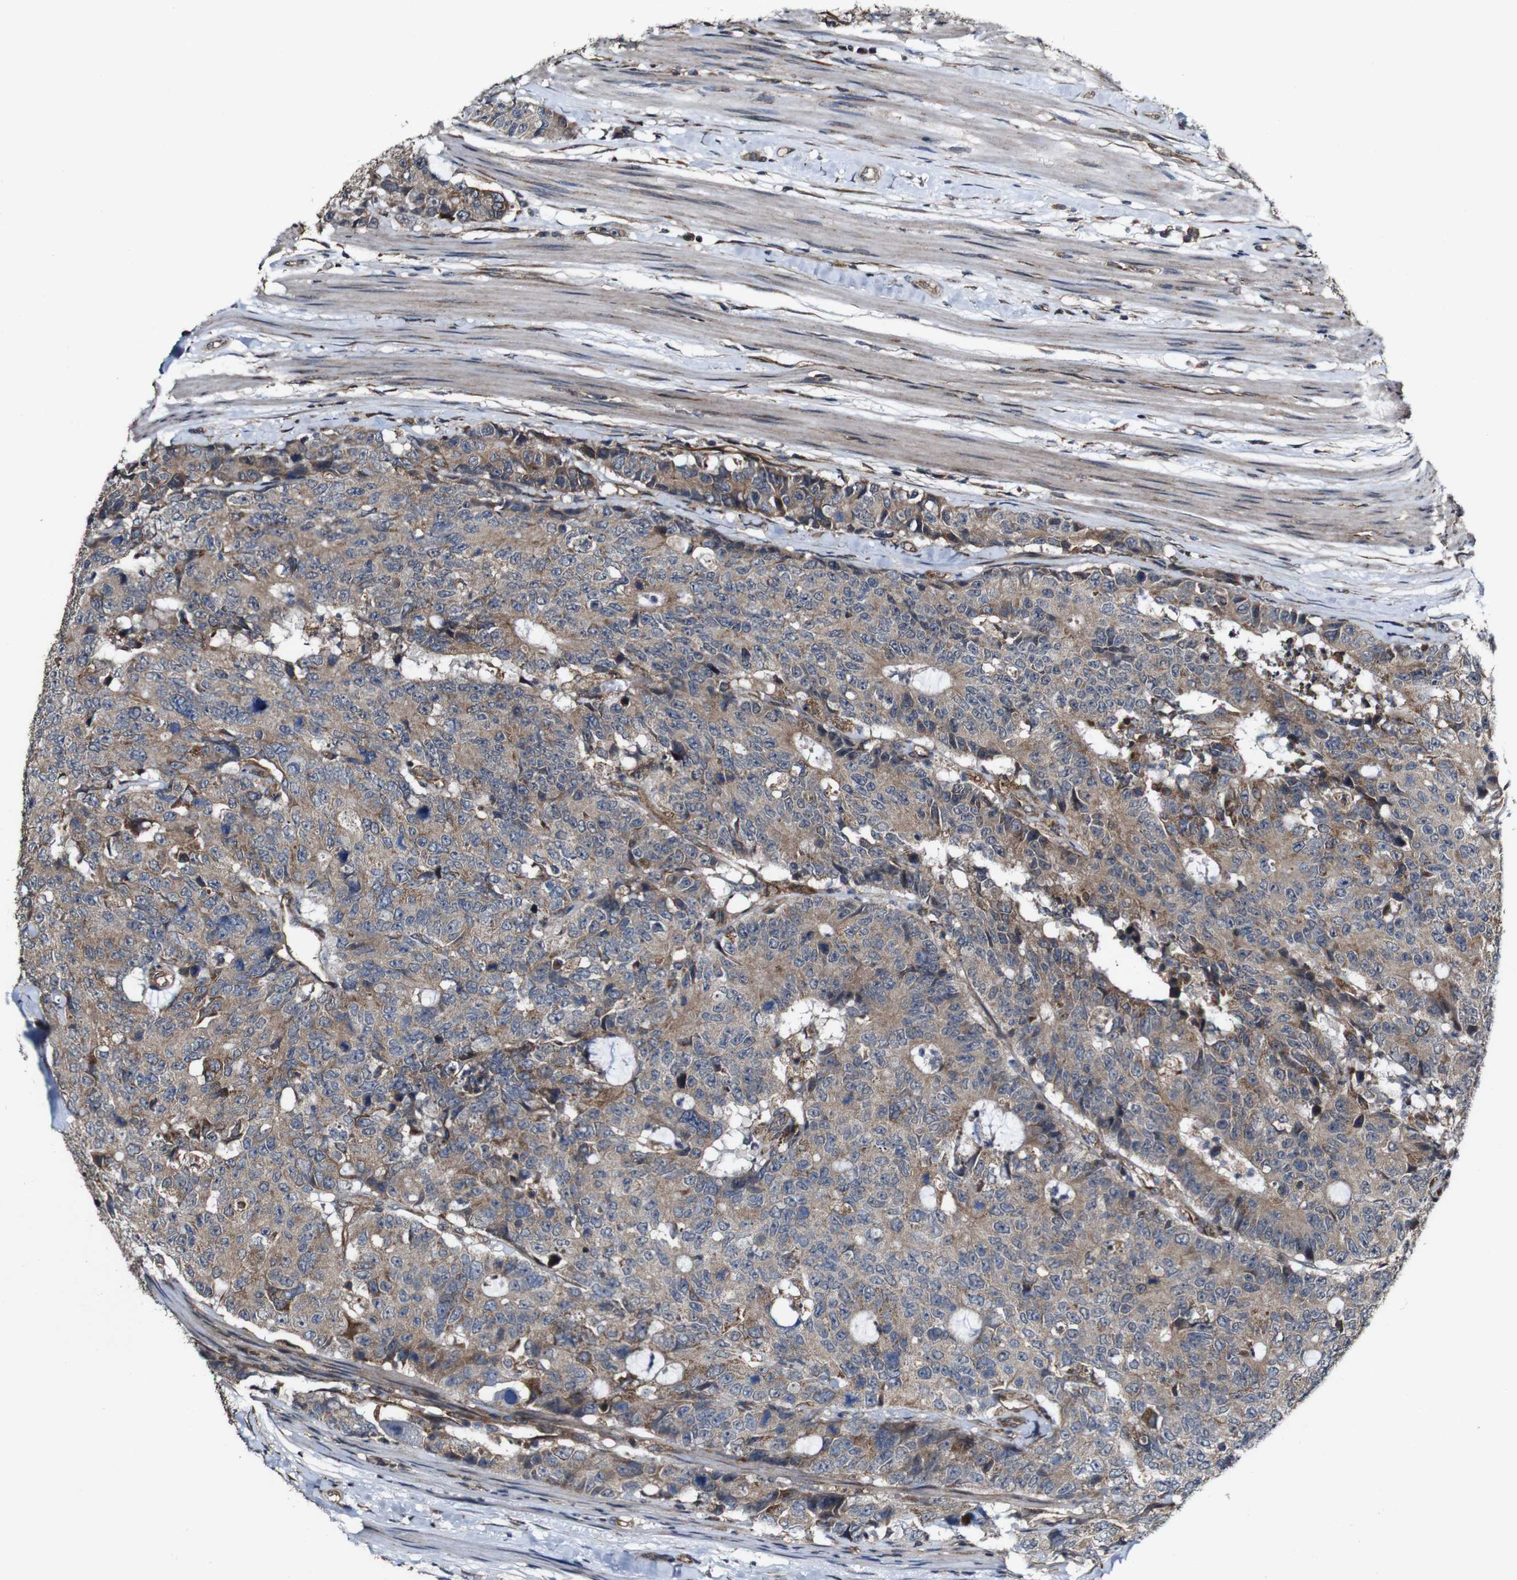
{"staining": {"intensity": "moderate", "quantity": ">75%", "location": "cytoplasmic/membranous"}, "tissue": "colorectal cancer", "cell_type": "Tumor cells", "image_type": "cancer", "snomed": [{"axis": "morphology", "description": "Adenocarcinoma, NOS"}, {"axis": "topography", "description": "Colon"}], "caption": "Immunohistochemical staining of colorectal cancer demonstrates moderate cytoplasmic/membranous protein staining in about >75% of tumor cells.", "gene": "BTN3A3", "patient": {"sex": "female", "age": 86}}